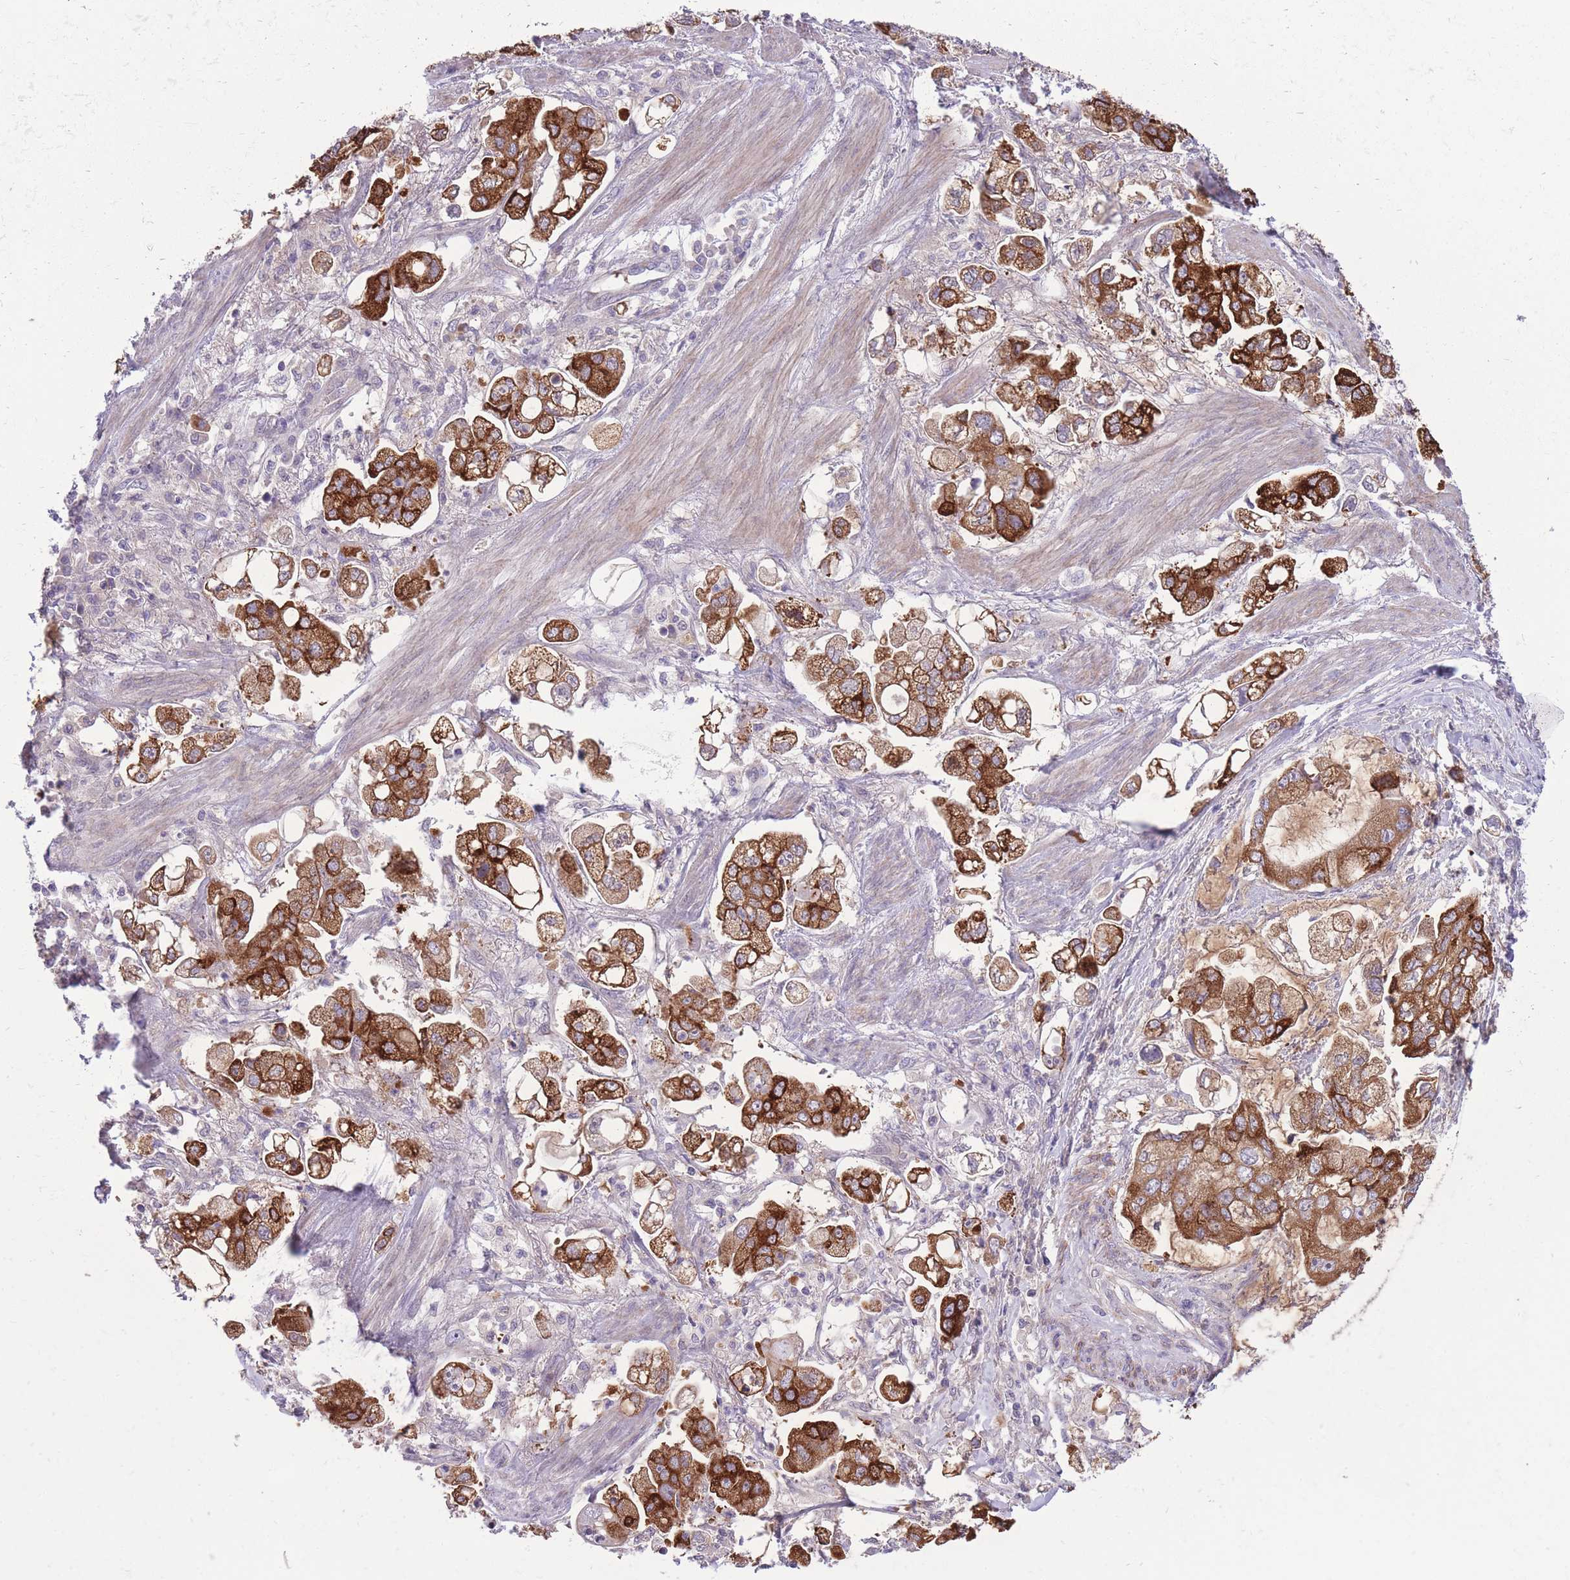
{"staining": {"intensity": "strong", "quantity": ">75%", "location": "cytoplasmic/membranous"}, "tissue": "stomach cancer", "cell_type": "Tumor cells", "image_type": "cancer", "snomed": [{"axis": "morphology", "description": "Adenocarcinoma, NOS"}, {"axis": "topography", "description": "Stomach"}], "caption": "Human stomach adenocarcinoma stained with a protein marker demonstrates strong staining in tumor cells.", "gene": "RGS11", "patient": {"sex": "male", "age": 62}}